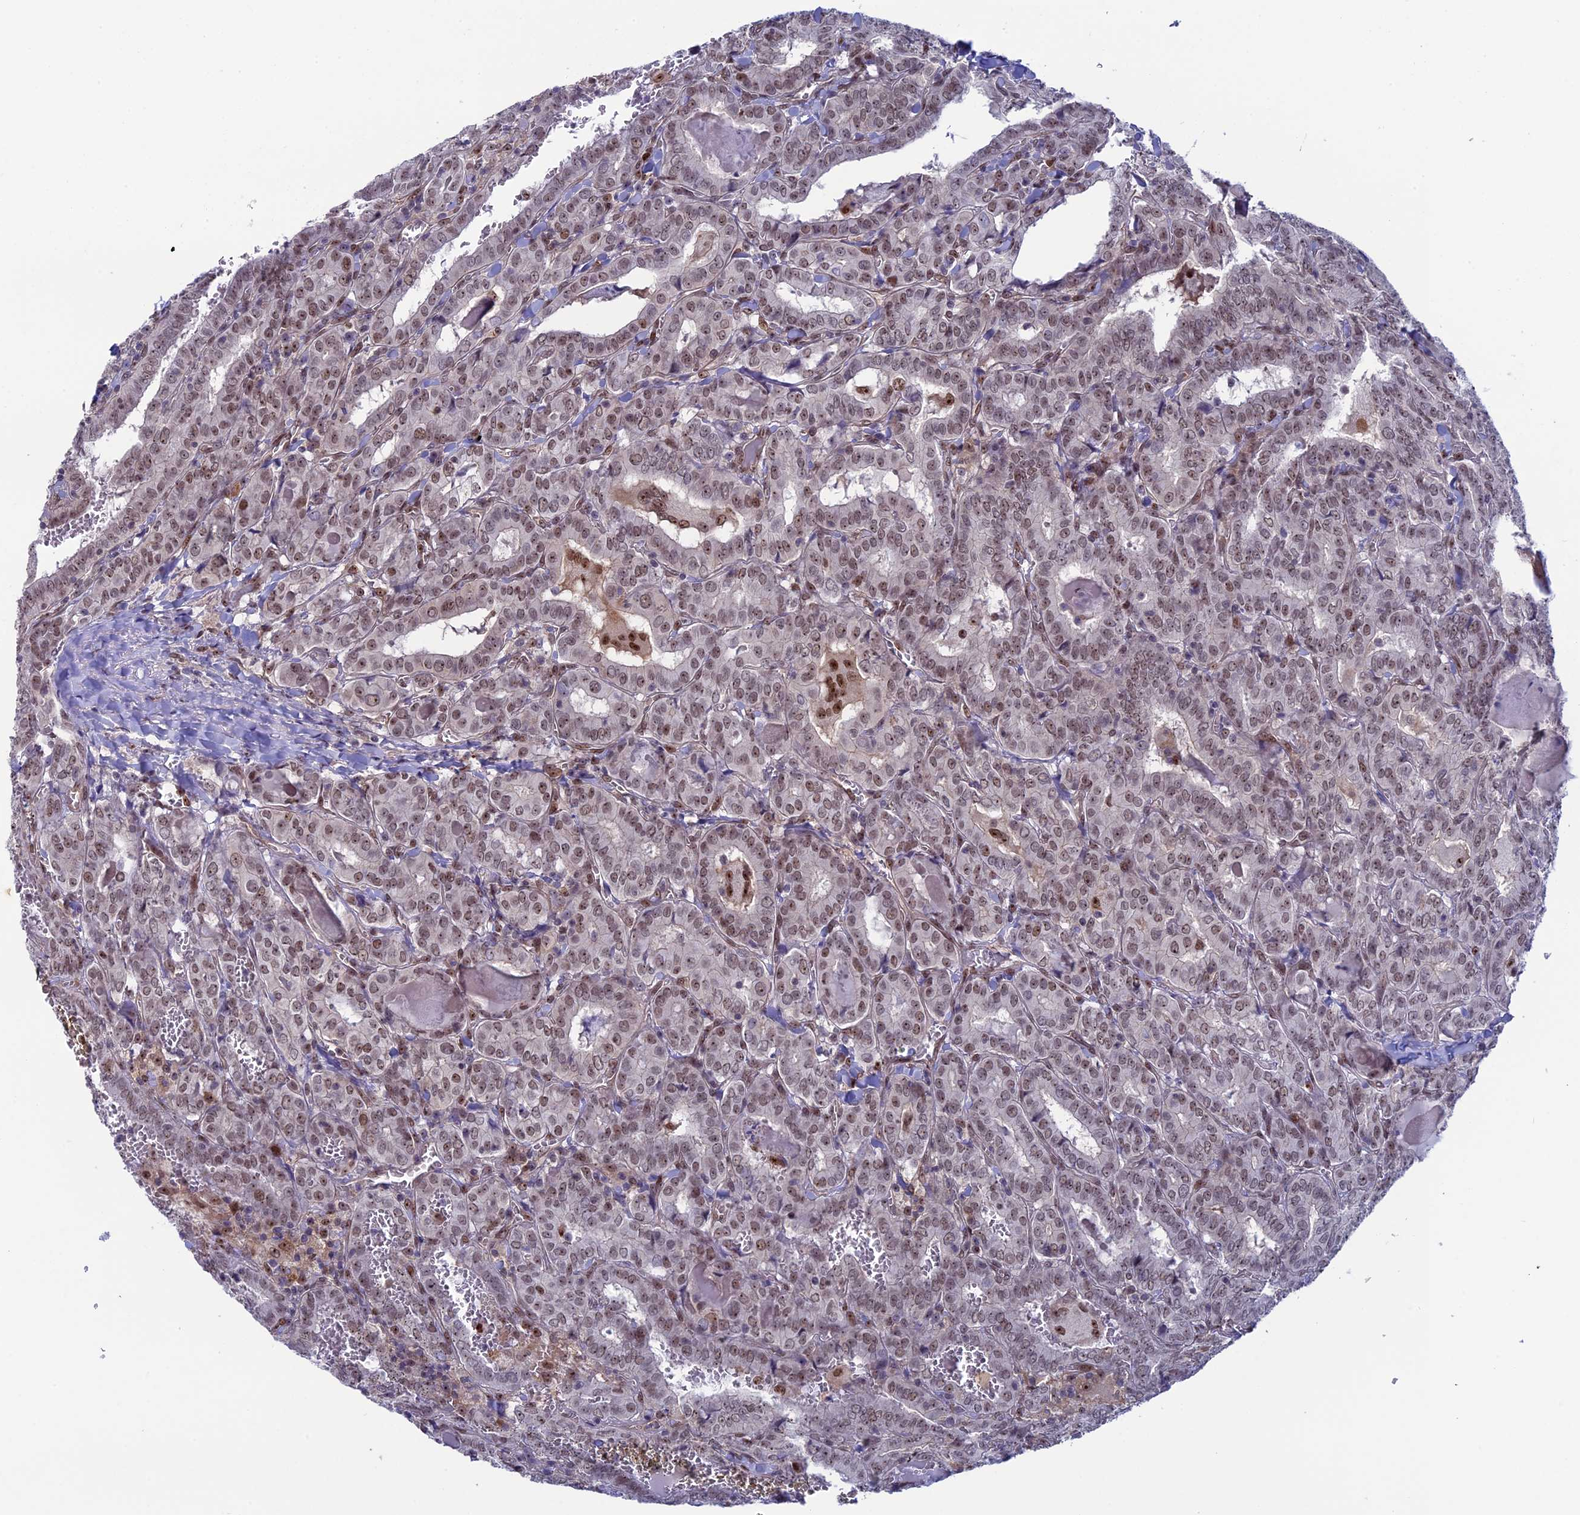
{"staining": {"intensity": "weak", "quantity": ">75%", "location": "nuclear"}, "tissue": "thyroid cancer", "cell_type": "Tumor cells", "image_type": "cancer", "snomed": [{"axis": "morphology", "description": "Papillary adenocarcinoma, NOS"}, {"axis": "topography", "description": "Thyroid gland"}], "caption": "The immunohistochemical stain highlights weak nuclear expression in tumor cells of thyroid papillary adenocarcinoma tissue.", "gene": "CCDC86", "patient": {"sex": "female", "age": 72}}